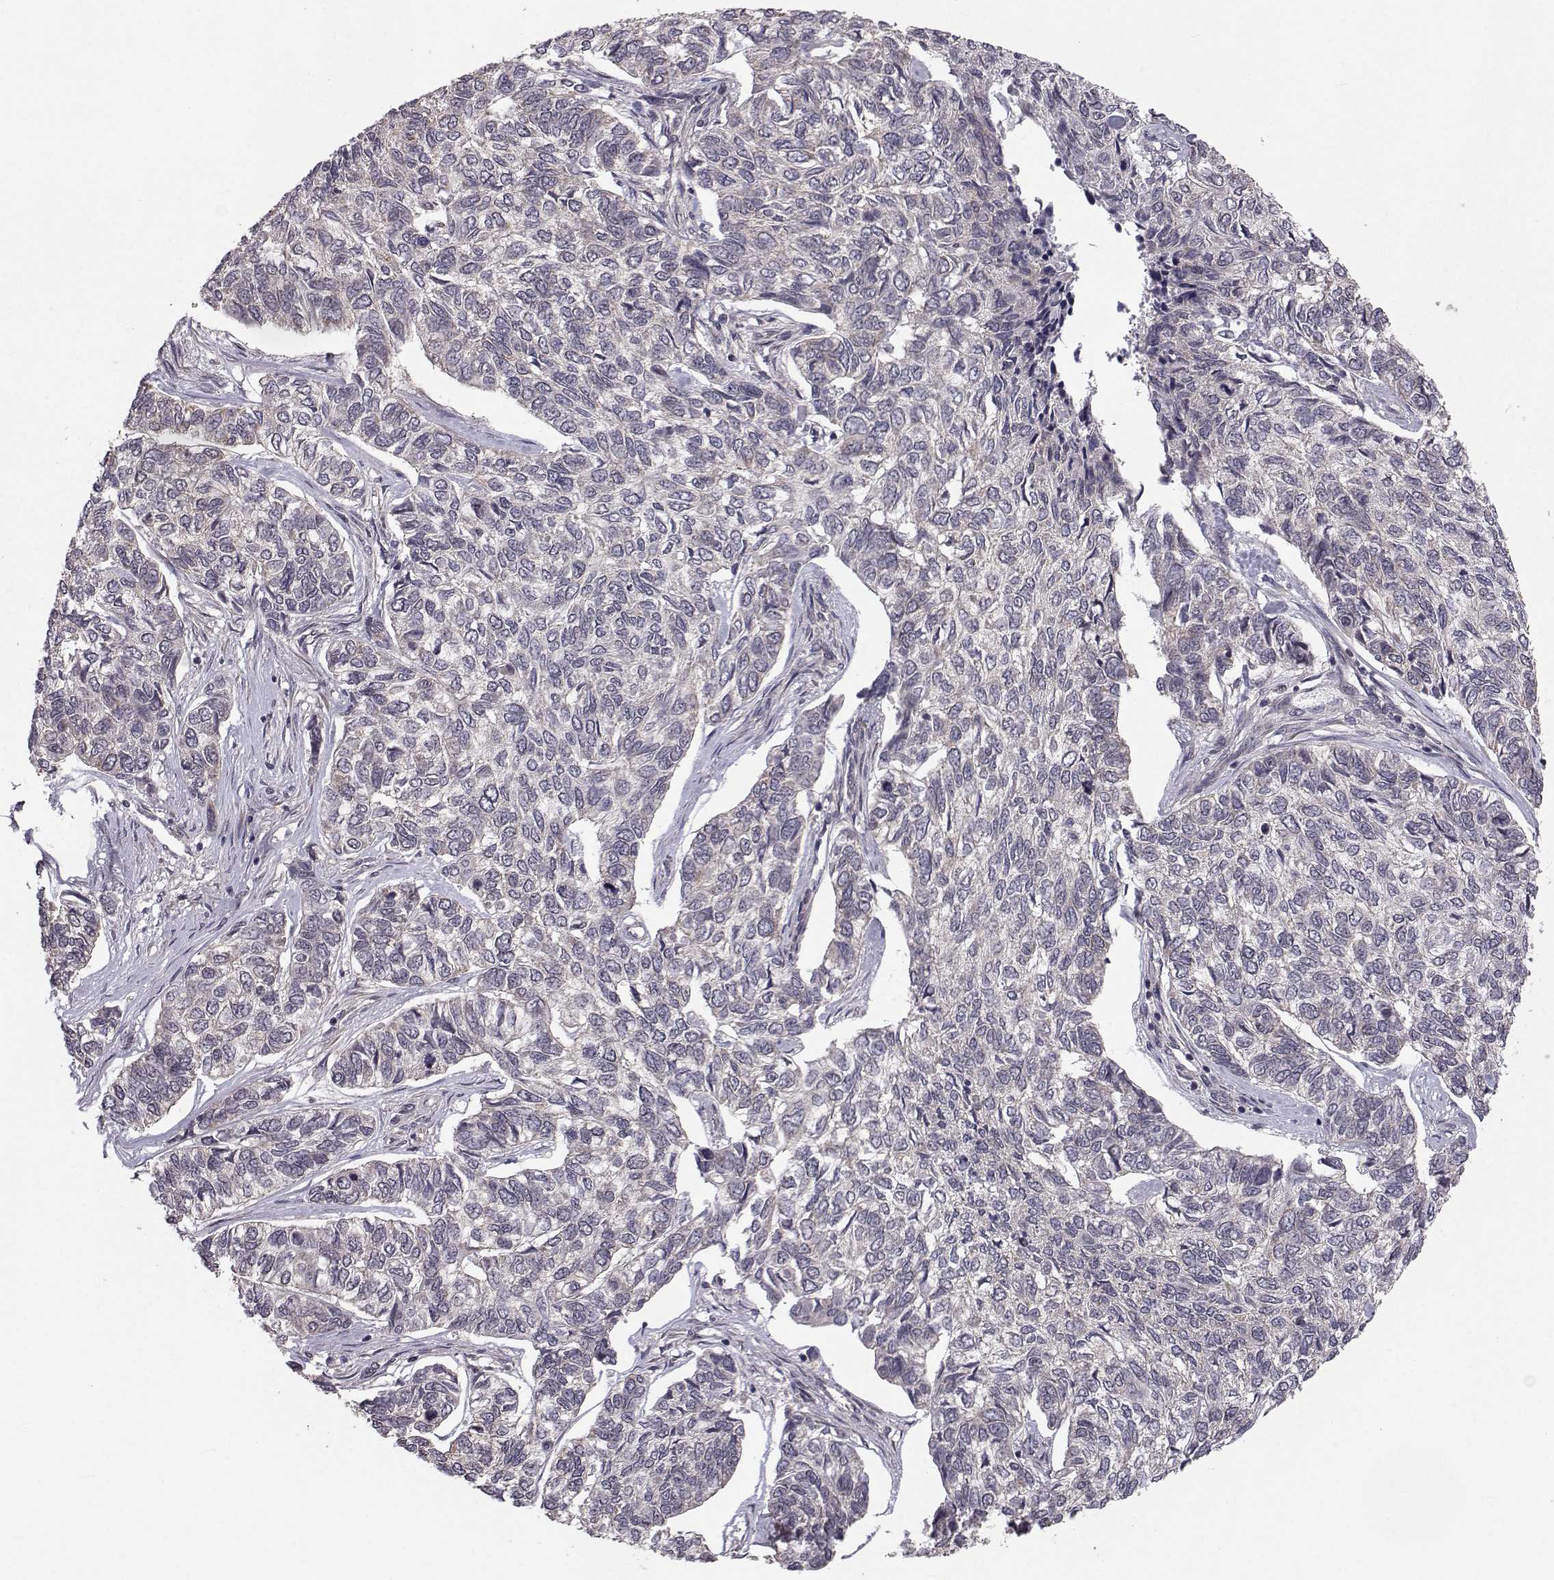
{"staining": {"intensity": "negative", "quantity": "none", "location": "none"}, "tissue": "skin cancer", "cell_type": "Tumor cells", "image_type": "cancer", "snomed": [{"axis": "morphology", "description": "Basal cell carcinoma"}, {"axis": "topography", "description": "Skin"}], "caption": "Photomicrograph shows no protein expression in tumor cells of basal cell carcinoma (skin) tissue.", "gene": "PKN2", "patient": {"sex": "female", "age": 65}}